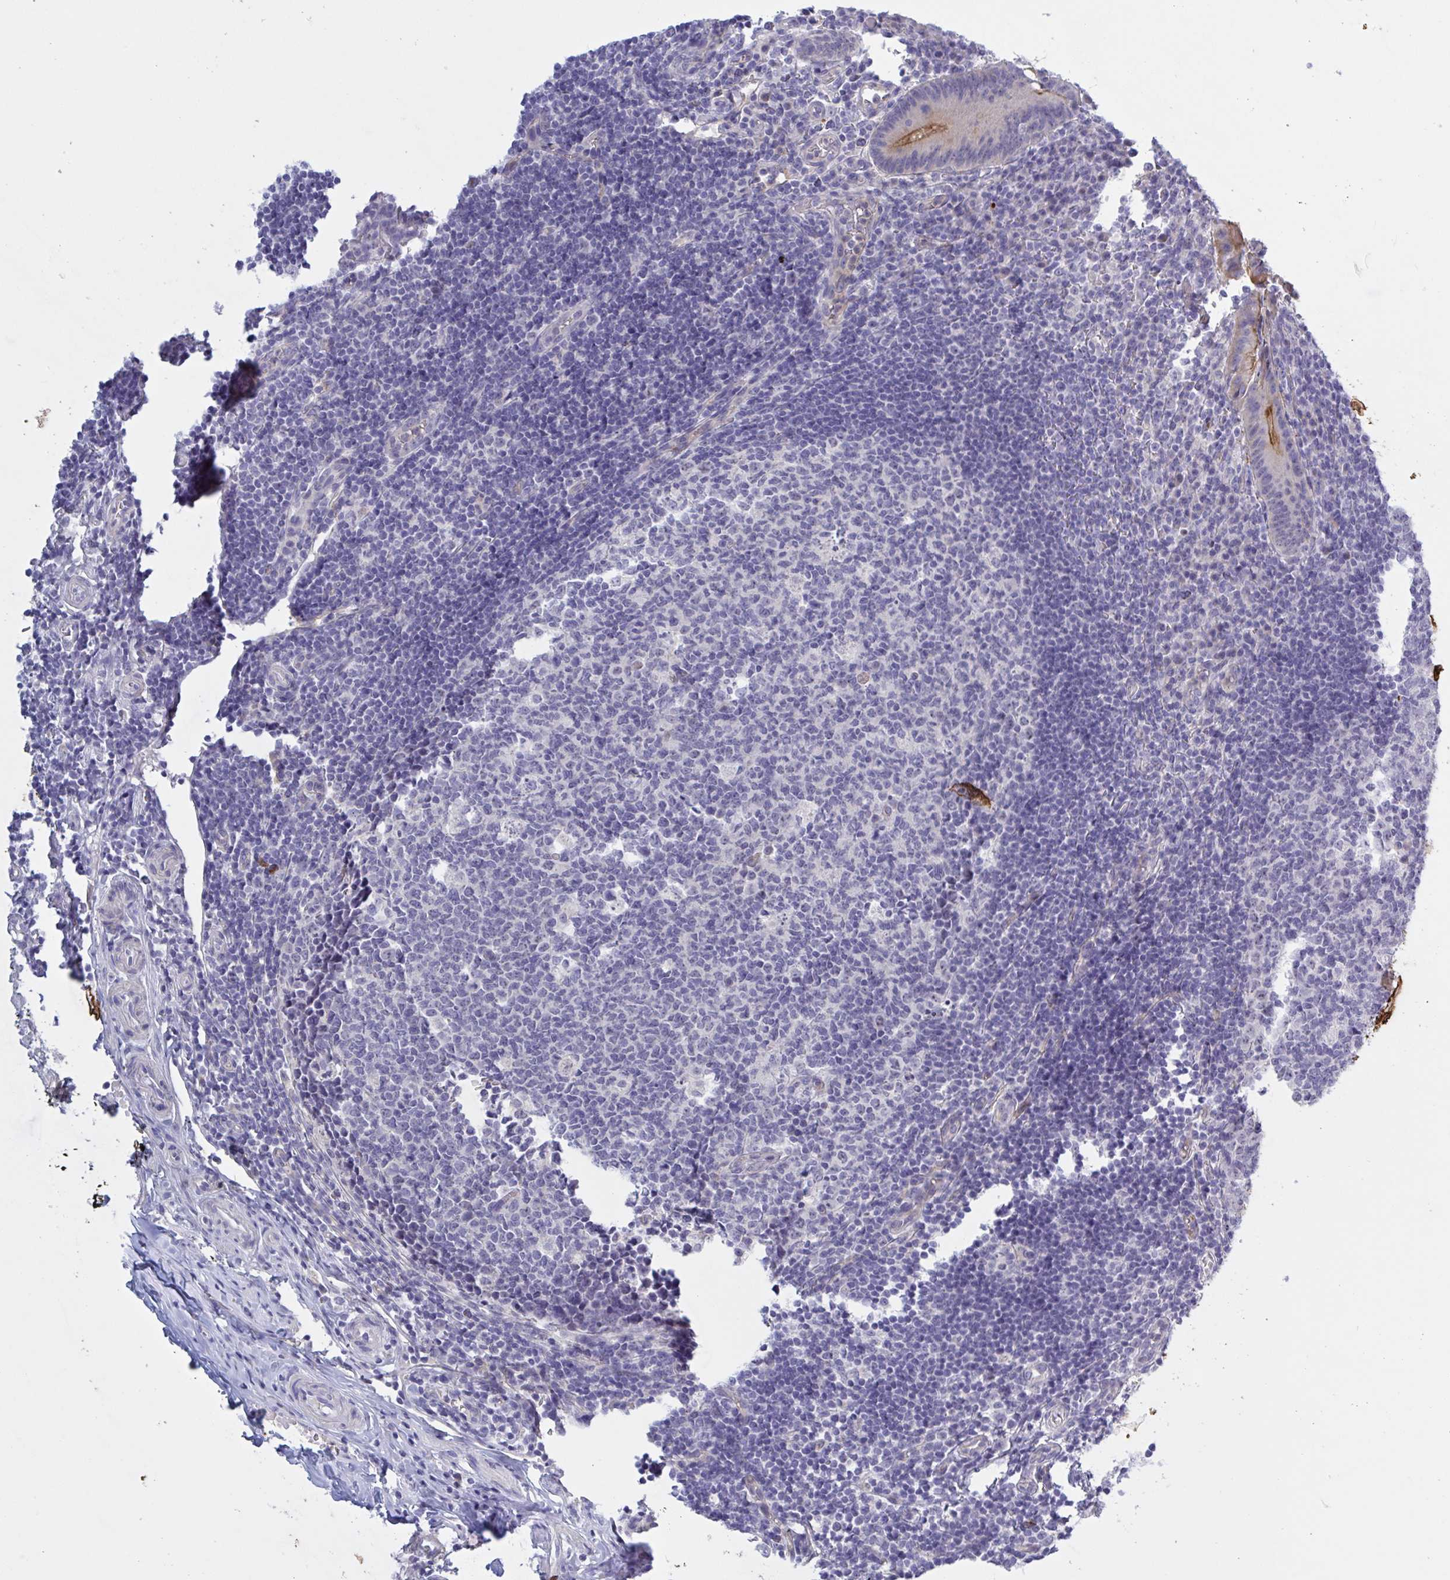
{"staining": {"intensity": "moderate", "quantity": "25%-75%", "location": "cytoplasmic/membranous"}, "tissue": "appendix", "cell_type": "Glandular cells", "image_type": "normal", "snomed": [{"axis": "morphology", "description": "Normal tissue, NOS"}, {"axis": "topography", "description": "Appendix"}], "caption": "Immunohistochemistry (IHC) micrograph of normal appendix: human appendix stained using immunohistochemistry (IHC) demonstrates medium levels of moderate protein expression localized specifically in the cytoplasmic/membranous of glandular cells, appearing as a cytoplasmic/membranous brown color.", "gene": "ST14", "patient": {"sex": "male", "age": 18}}